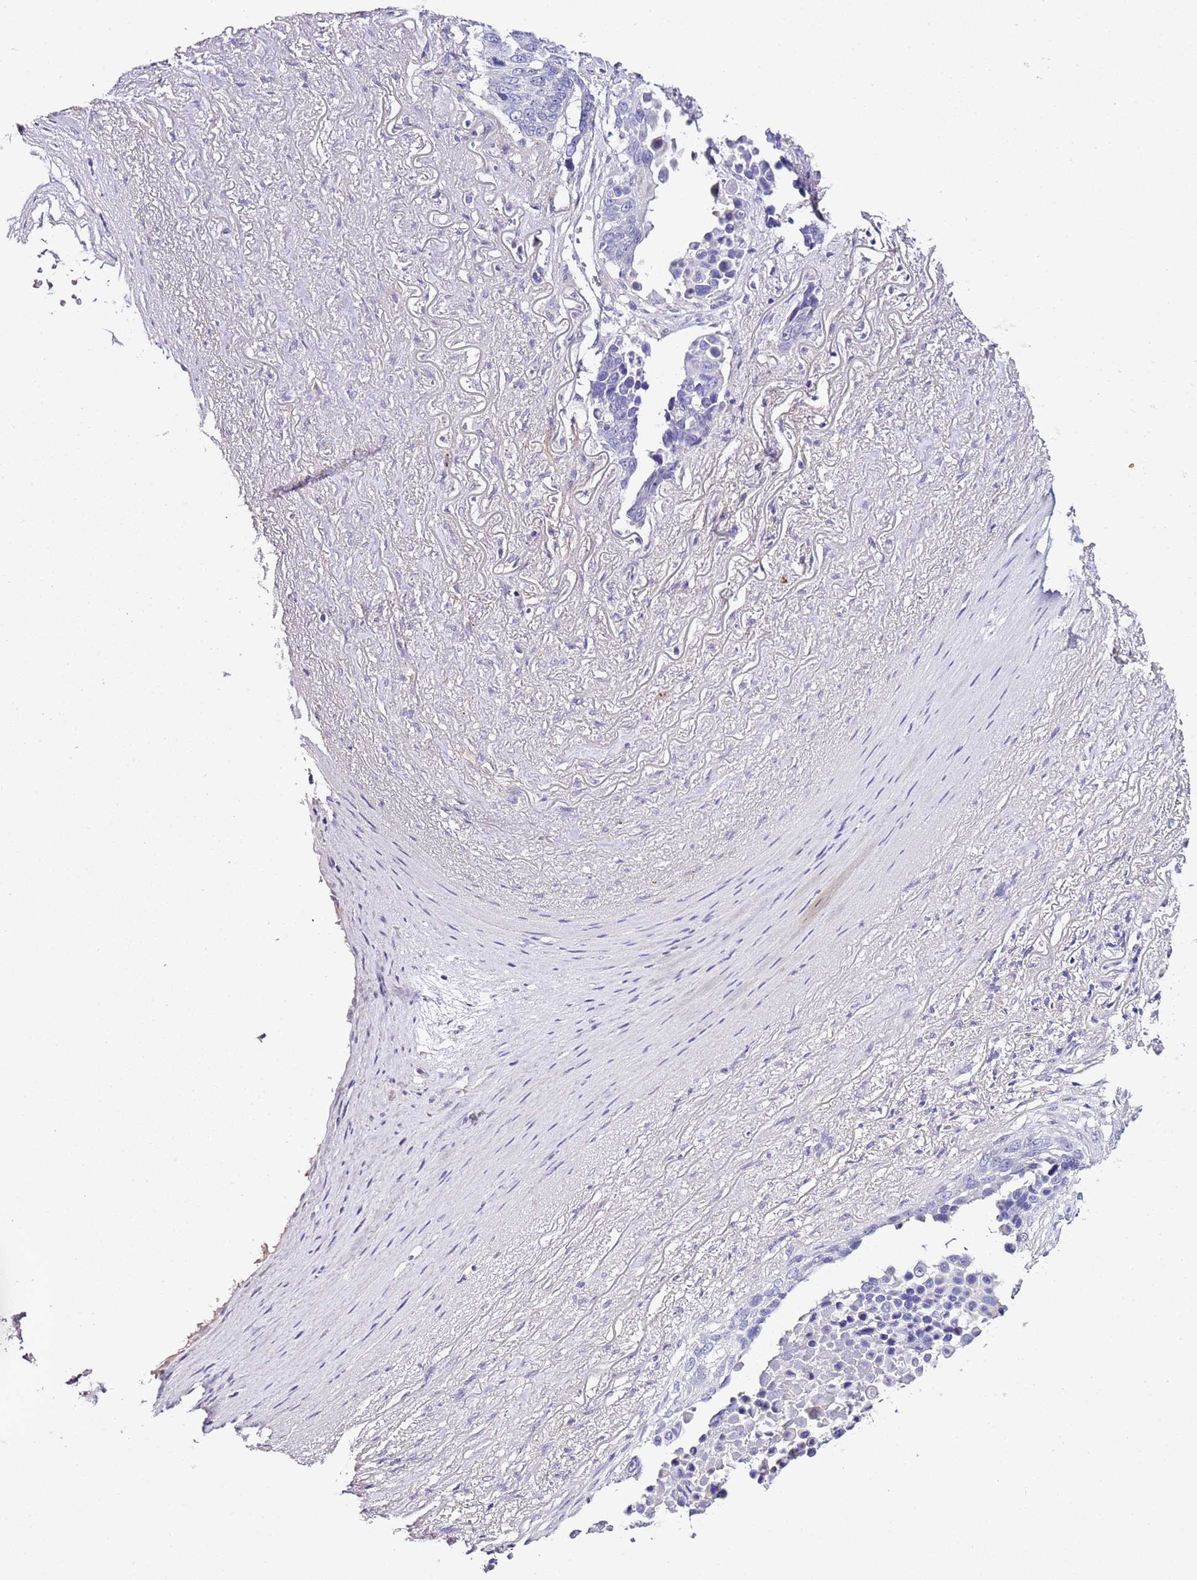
{"staining": {"intensity": "negative", "quantity": "none", "location": "none"}, "tissue": "lung cancer", "cell_type": "Tumor cells", "image_type": "cancer", "snomed": [{"axis": "morphology", "description": "Normal tissue, NOS"}, {"axis": "morphology", "description": "Squamous cell carcinoma, NOS"}, {"axis": "topography", "description": "Lymph node"}, {"axis": "topography", "description": "Lung"}], "caption": "IHC image of lung cancer (squamous cell carcinoma) stained for a protein (brown), which exhibits no positivity in tumor cells.", "gene": "HGD", "patient": {"sex": "male", "age": 66}}